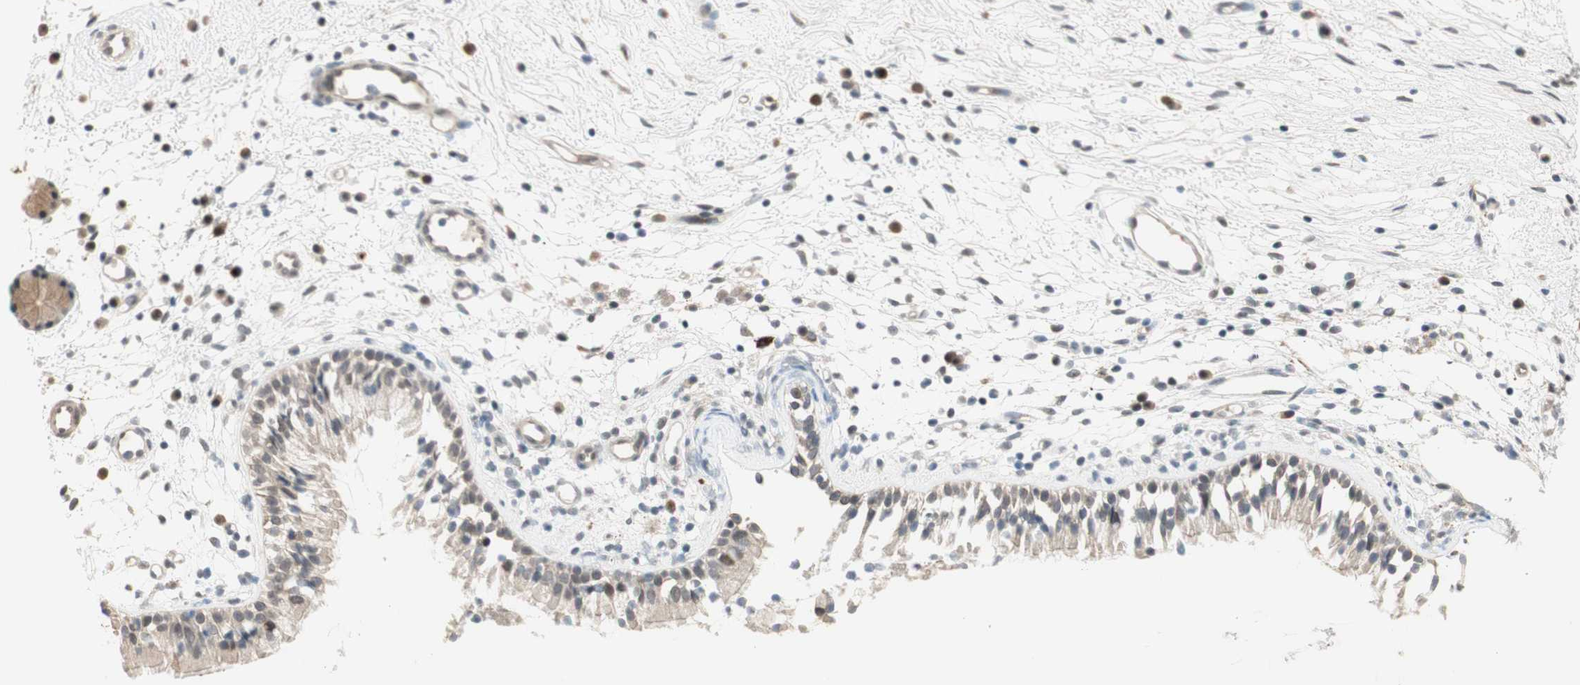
{"staining": {"intensity": "weak", "quantity": "25%-75%", "location": "cytoplasmic/membranous,nuclear"}, "tissue": "nasopharynx", "cell_type": "Respiratory epithelial cells", "image_type": "normal", "snomed": [{"axis": "morphology", "description": "Normal tissue, NOS"}, {"axis": "topography", "description": "Nasopharynx"}], "caption": "DAB immunohistochemical staining of normal human nasopharynx demonstrates weak cytoplasmic/membranous,nuclear protein expression in approximately 25%-75% of respiratory epithelial cells. (Brightfield microscopy of DAB IHC at high magnification).", "gene": "RNGTT", "patient": {"sex": "male", "age": 21}}